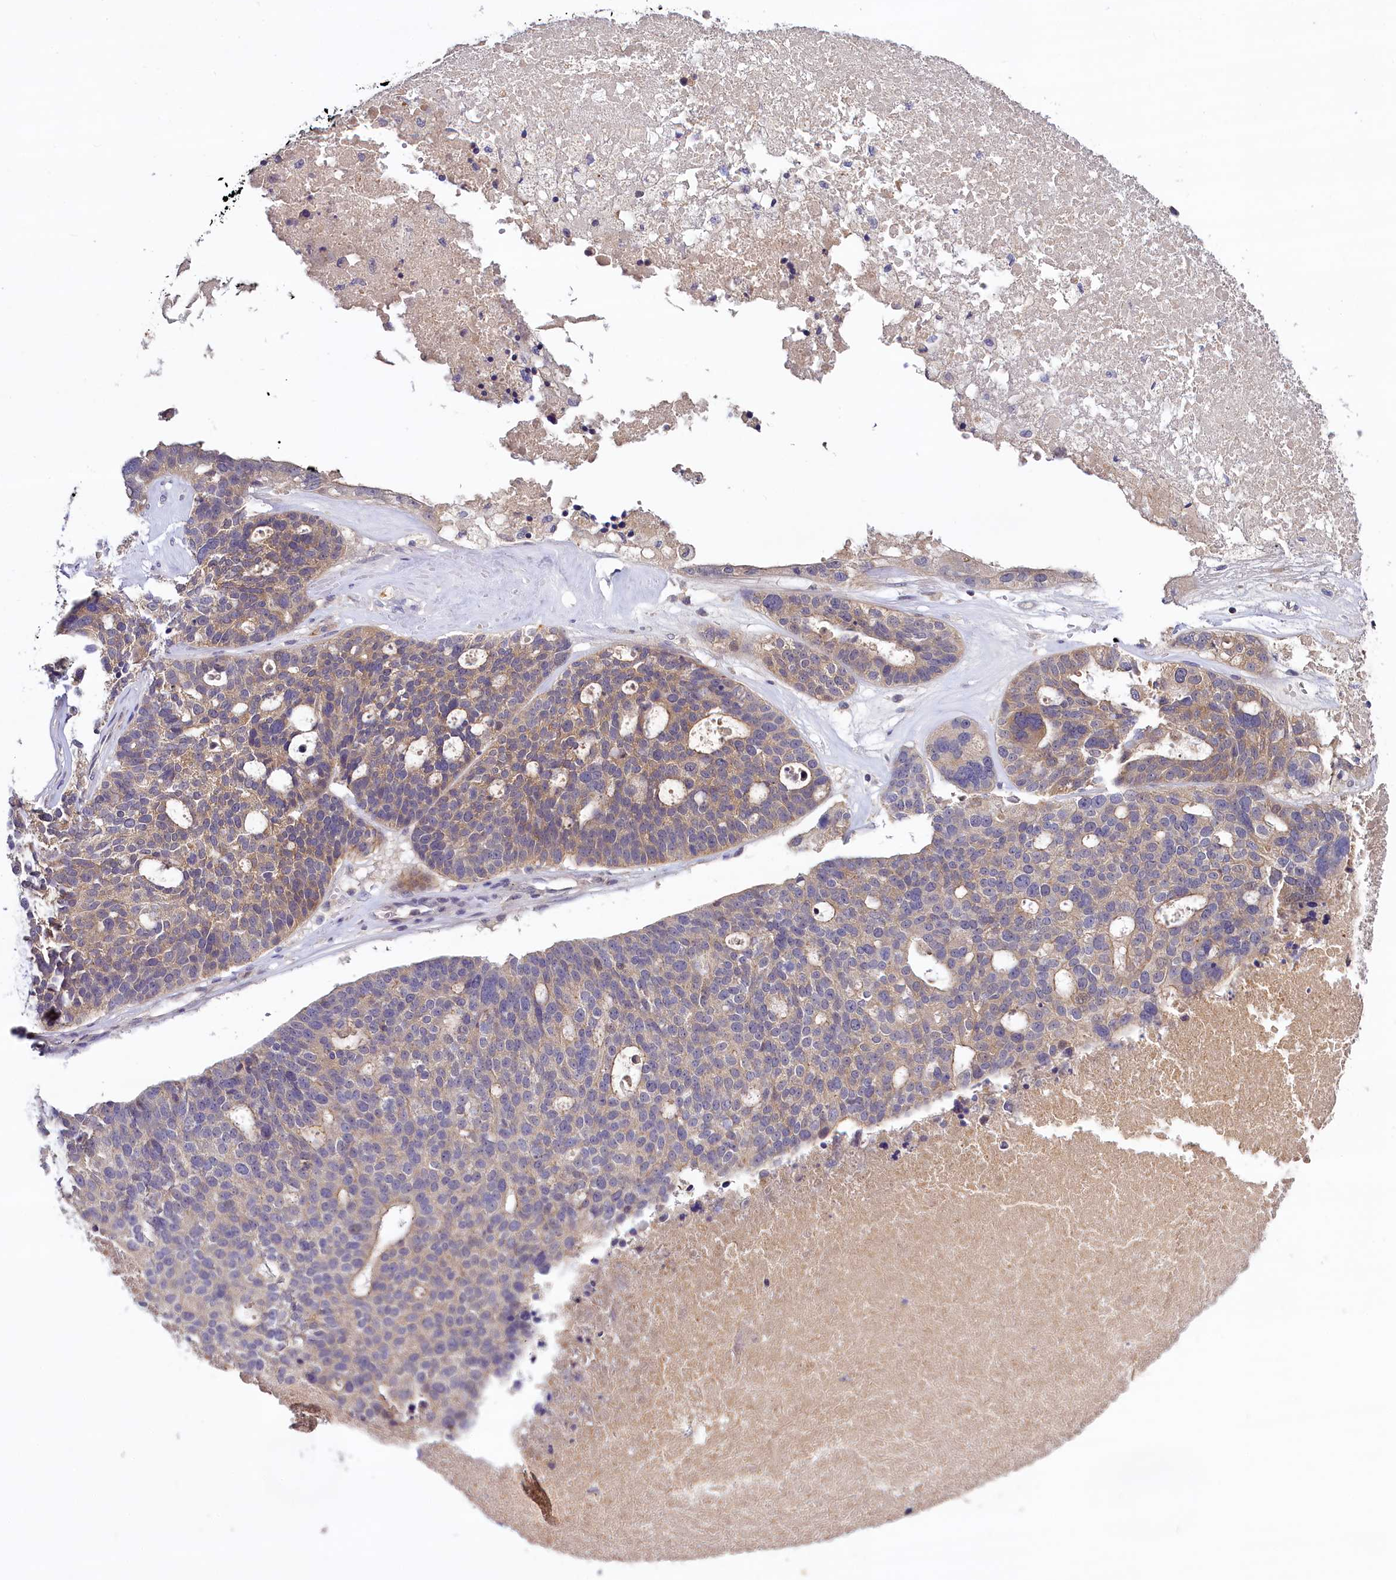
{"staining": {"intensity": "weak", "quantity": "25%-75%", "location": "cytoplasmic/membranous"}, "tissue": "ovarian cancer", "cell_type": "Tumor cells", "image_type": "cancer", "snomed": [{"axis": "morphology", "description": "Cystadenocarcinoma, serous, NOS"}, {"axis": "topography", "description": "Ovary"}], "caption": "Protein expression analysis of ovarian serous cystadenocarcinoma demonstrates weak cytoplasmic/membranous staining in approximately 25%-75% of tumor cells.", "gene": "TMEM39A", "patient": {"sex": "female", "age": 59}}